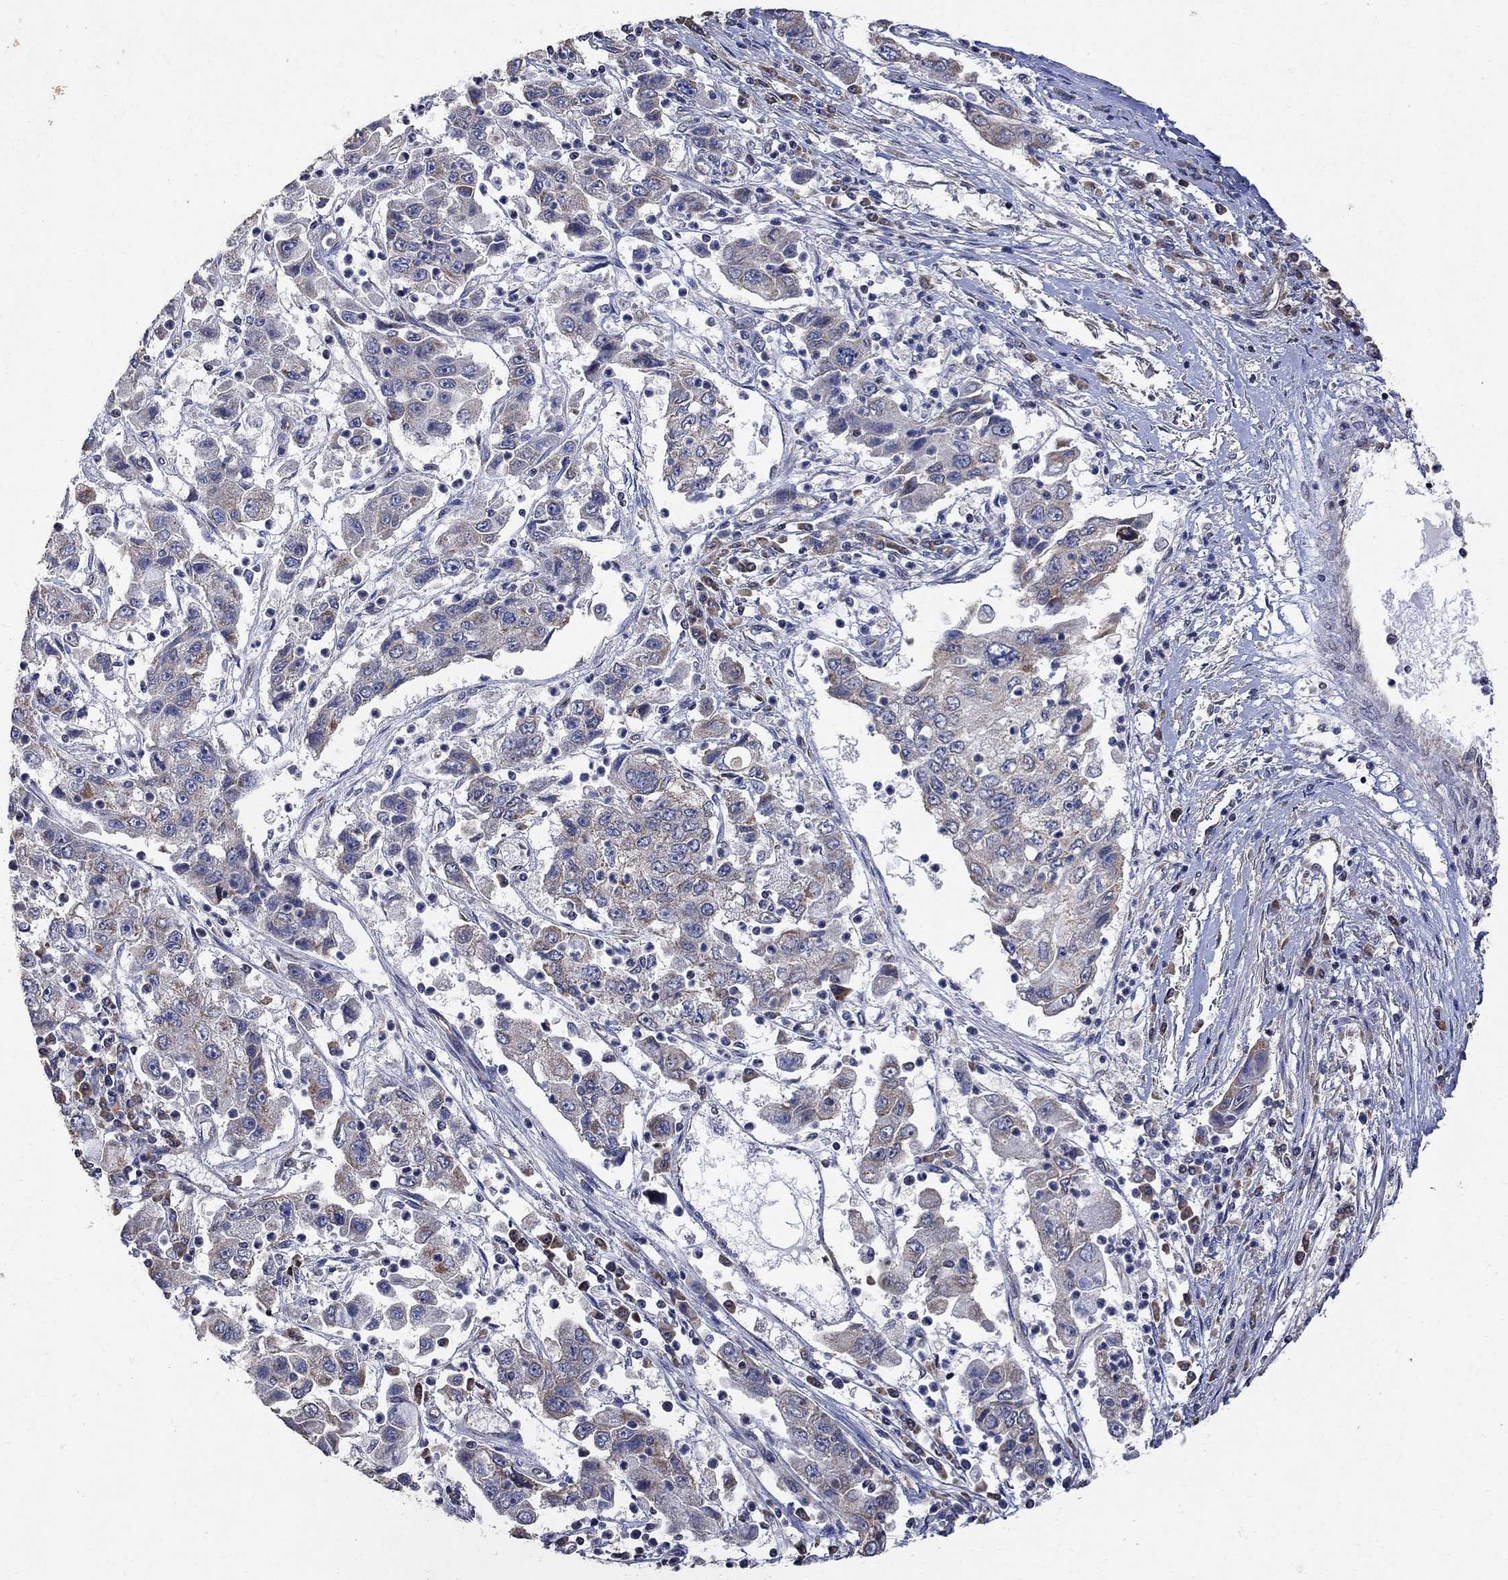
{"staining": {"intensity": "moderate", "quantity": "<25%", "location": "cytoplasmic/membranous"}, "tissue": "cervical cancer", "cell_type": "Tumor cells", "image_type": "cancer", "snomed": [{"axis": "morphology", "description": "Squamous cell carcinoma, NOS"}, {"axis": "topography", "description": "Cervix"}], "caption": "Immunohistochemical staining of human cervical cancer (squamous cell carcinoma) reveals moderate cytoplasmic/membranous protein staining in about <25% of tumor cells.", "gene": "ANKRA2", "patient": {"sex": "female", "age": 36}}